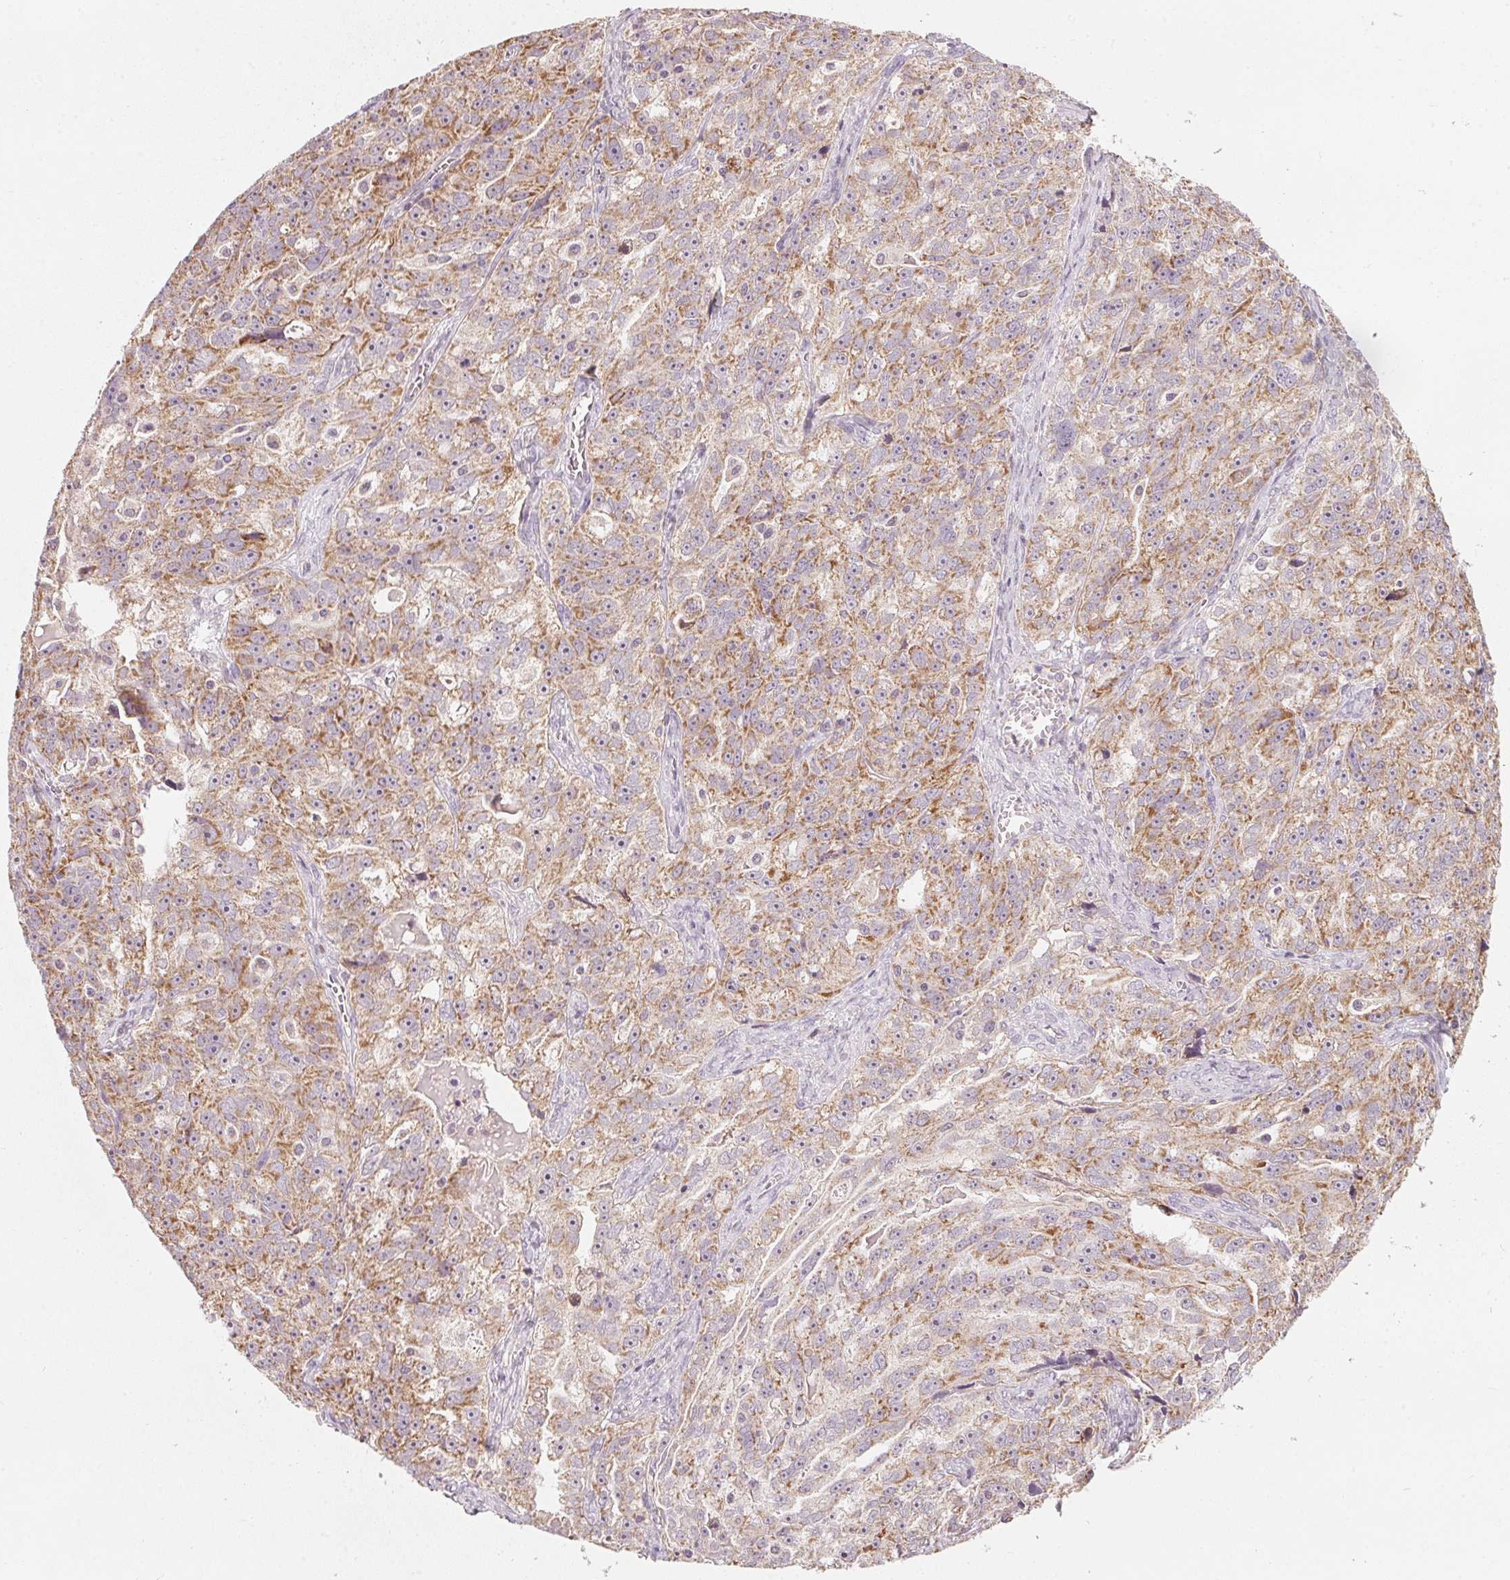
{"staining": {"intensity": "moderate", "quantity": ">75%", "location": "cytoplasmic/membranous"}, "tissue": "ovarian cancer", "cell_type": "Tumor cells", "image_type": "cancer", "snomed": [{"axis": "morphology", "description": "Cystadenocarcinoma, serous, NOS"}, {"axis": "topography", "description": "Ovary"}], "caption": "DAB immunohistochemical staining of ovarian serous cystadenocarcinoma exhibits moderate cytoplasmic/membranous protein expression in about >75% of tumor cells.", "gene": "COQ7", "patient": {"sex": "female", "age": 51}}